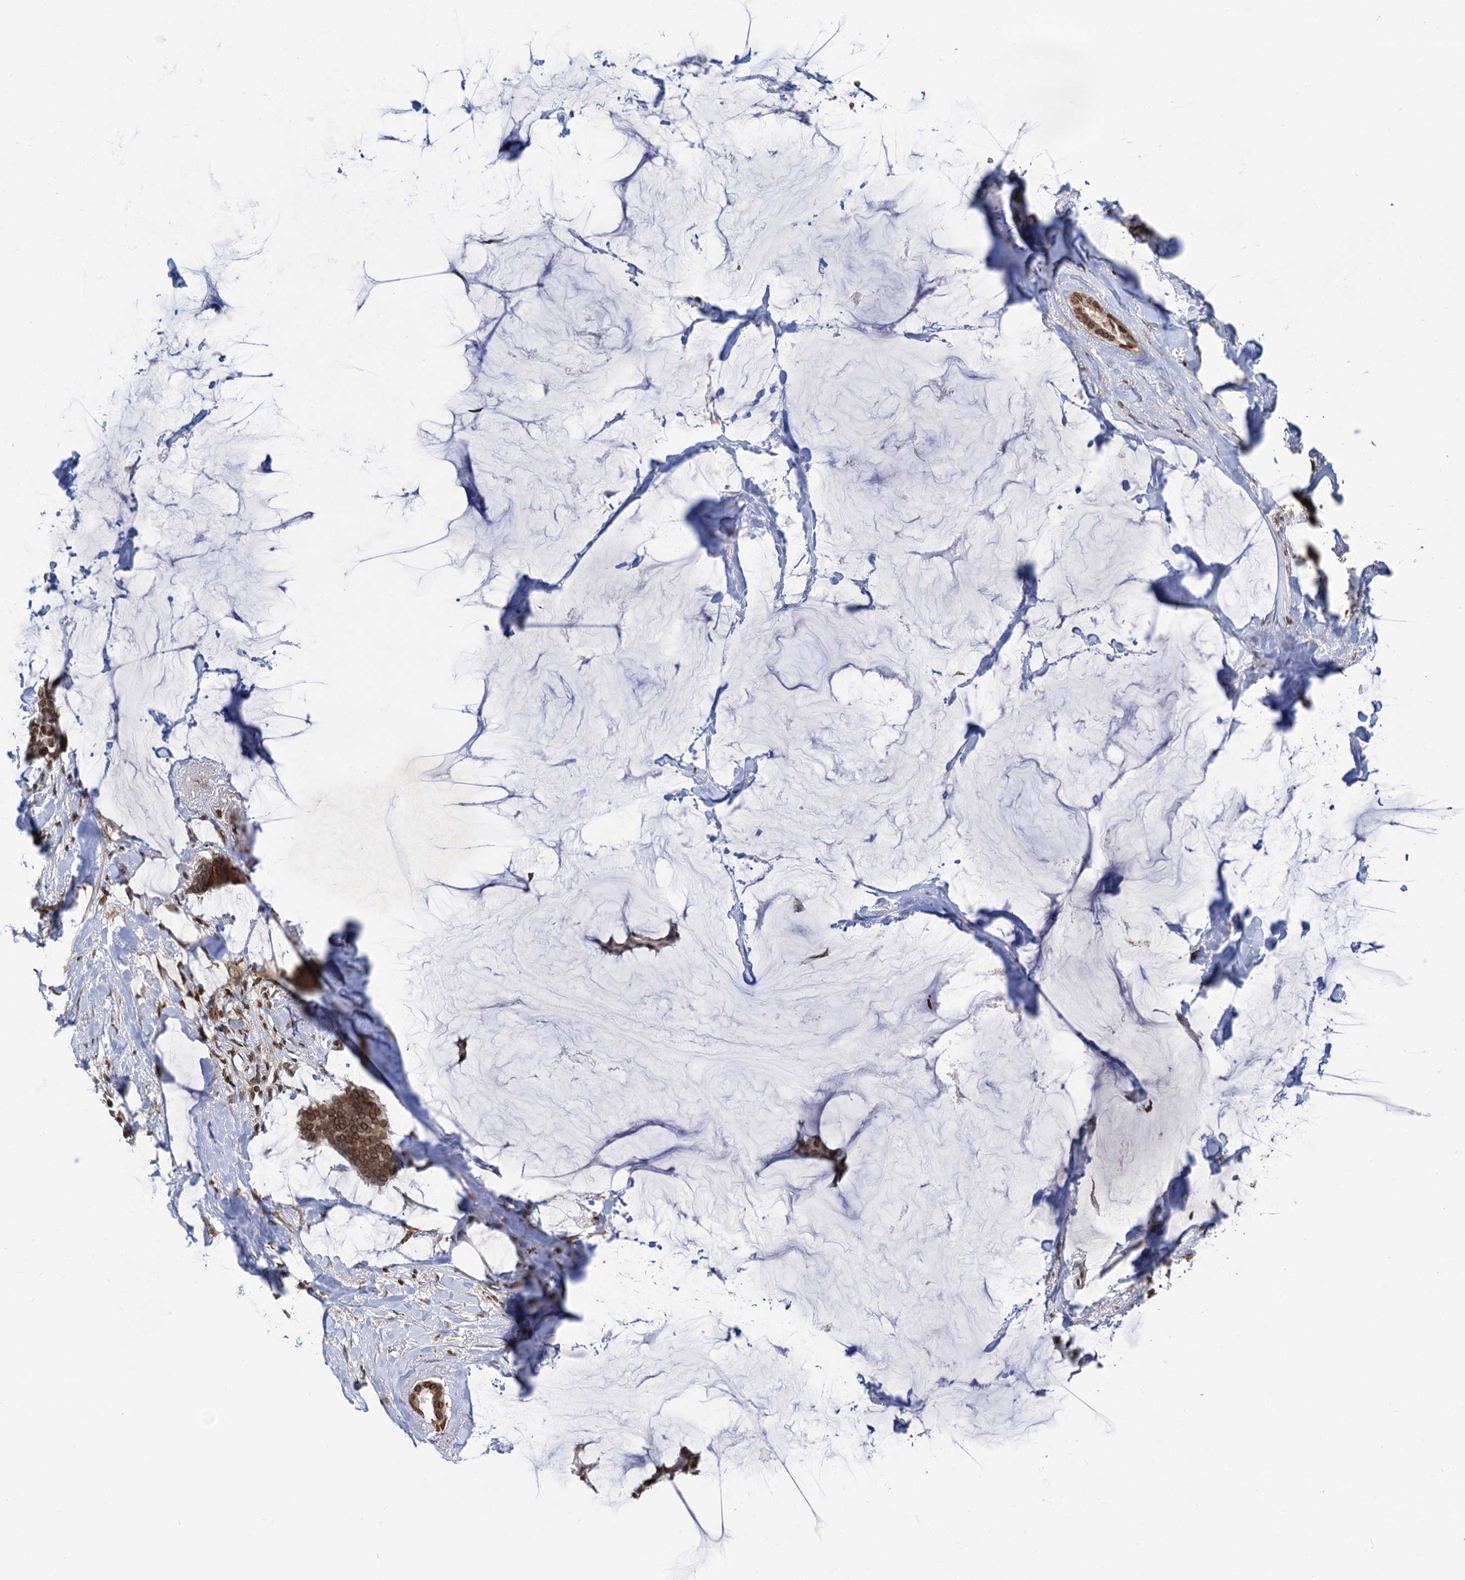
{"staining": {"intensity": "moderate", "quantity": ">75%", "location": "nuclear"}, "tissue": "breast cancer", "cell_type": "Tumor cells", "image_type": "cancer", "snomed": [{"axis": "morphology", "description": "Duct carcinoma"}, {"axis": "topography", "description": "Breast"}], "caption": "Breast cancer (invasive ductal carcinoma) was stained to show a protein in brown. There is medium levels of moderate nuclear staining in approximately >75% of tumor cells.", "gene": "ZC3H13", "patient": {"sex": "female", "age": 93}}